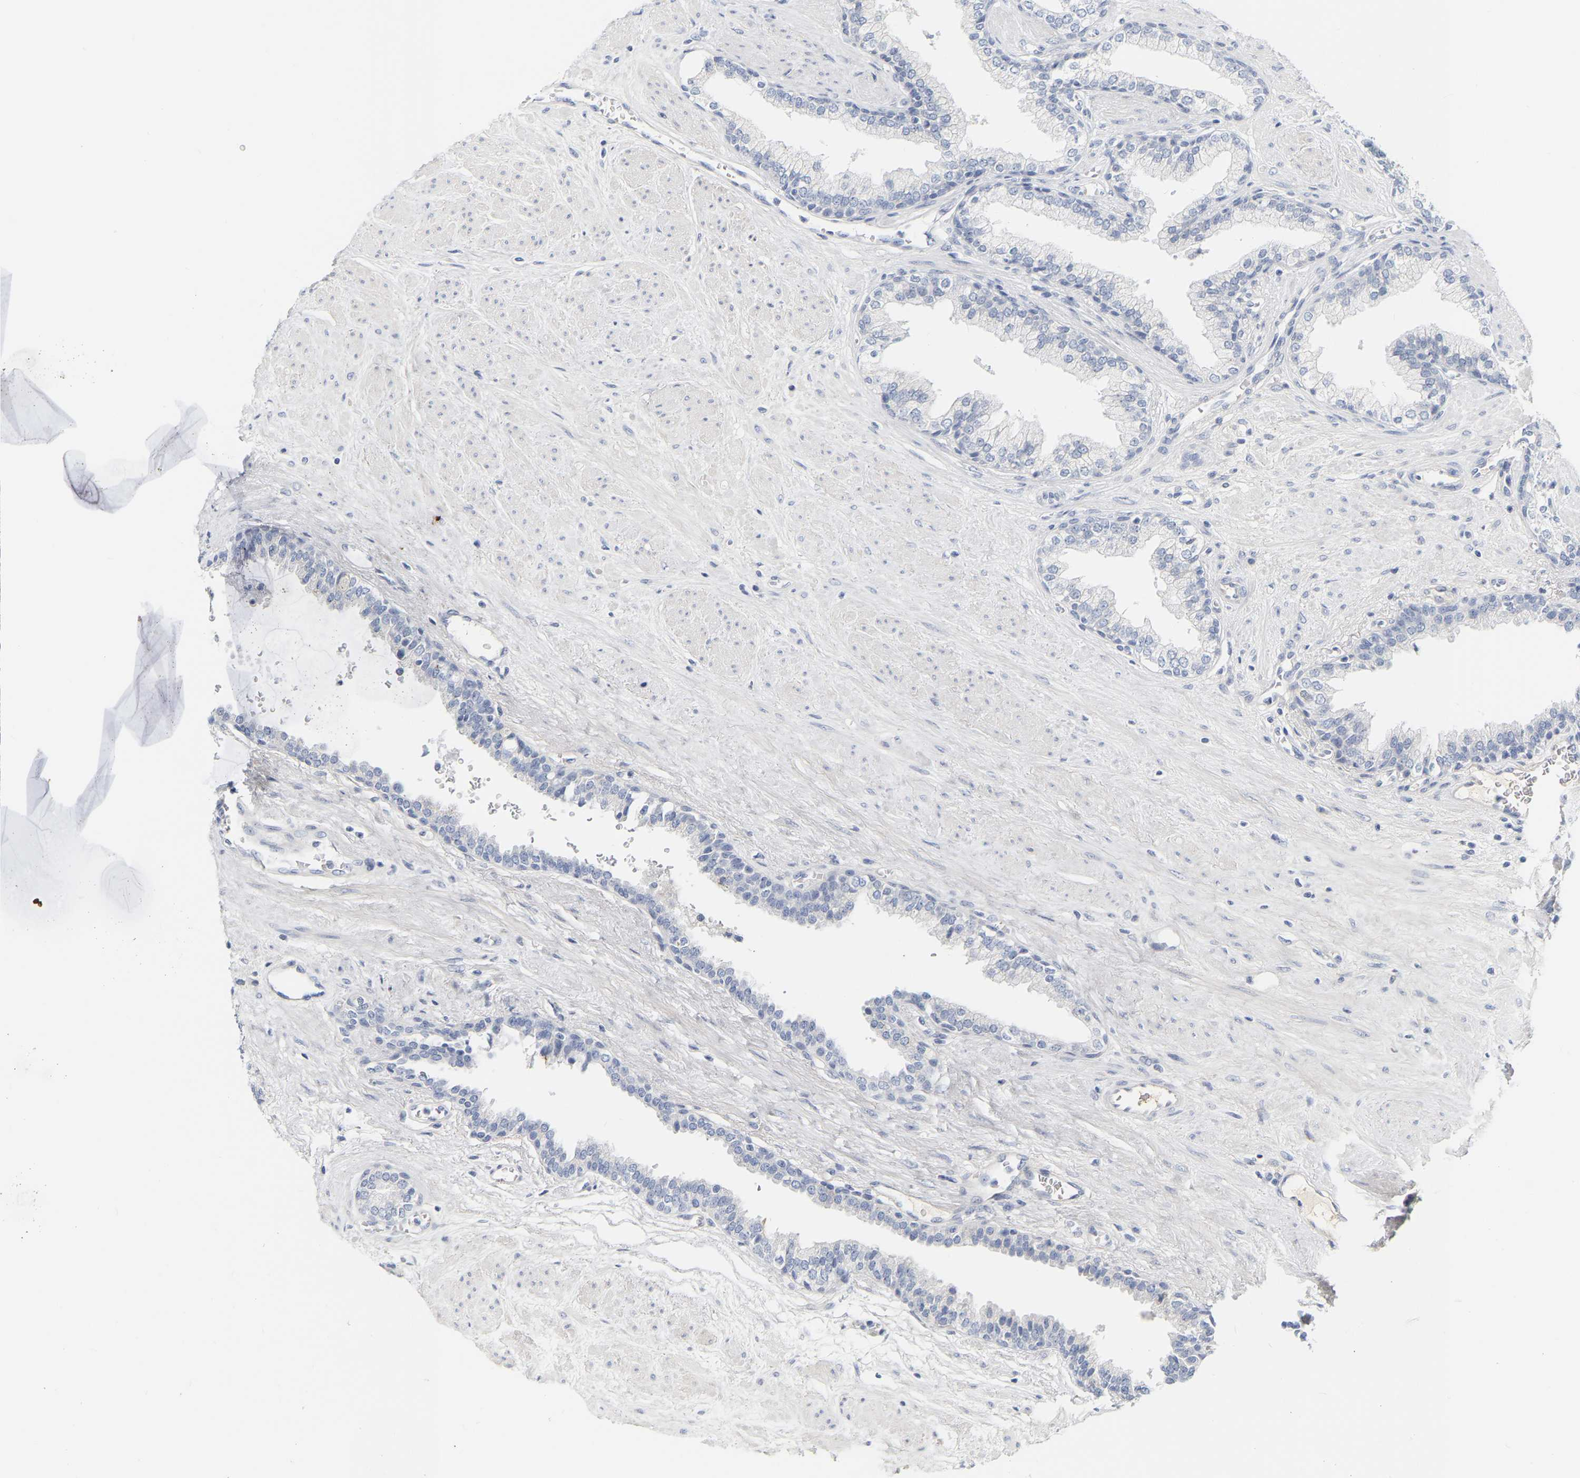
{"staining": {"intensity": "negative", "quantity": "none", "location": "none"}, "tissue": "prostate", "cell_type": "Glandular cells", "image_type": "normal", "snomed": [{"axis": "morphology", "description": "Normal tissue, NOS"}, {"axis": "topography", "description": "Prostate"}], "caption": "Immunohistochemistry (IHC) of unremarkable prostate demonstrates no positivity in glandular cells.", "gene": "GNAS", "patient": {"sex": "male", "age": 51}}